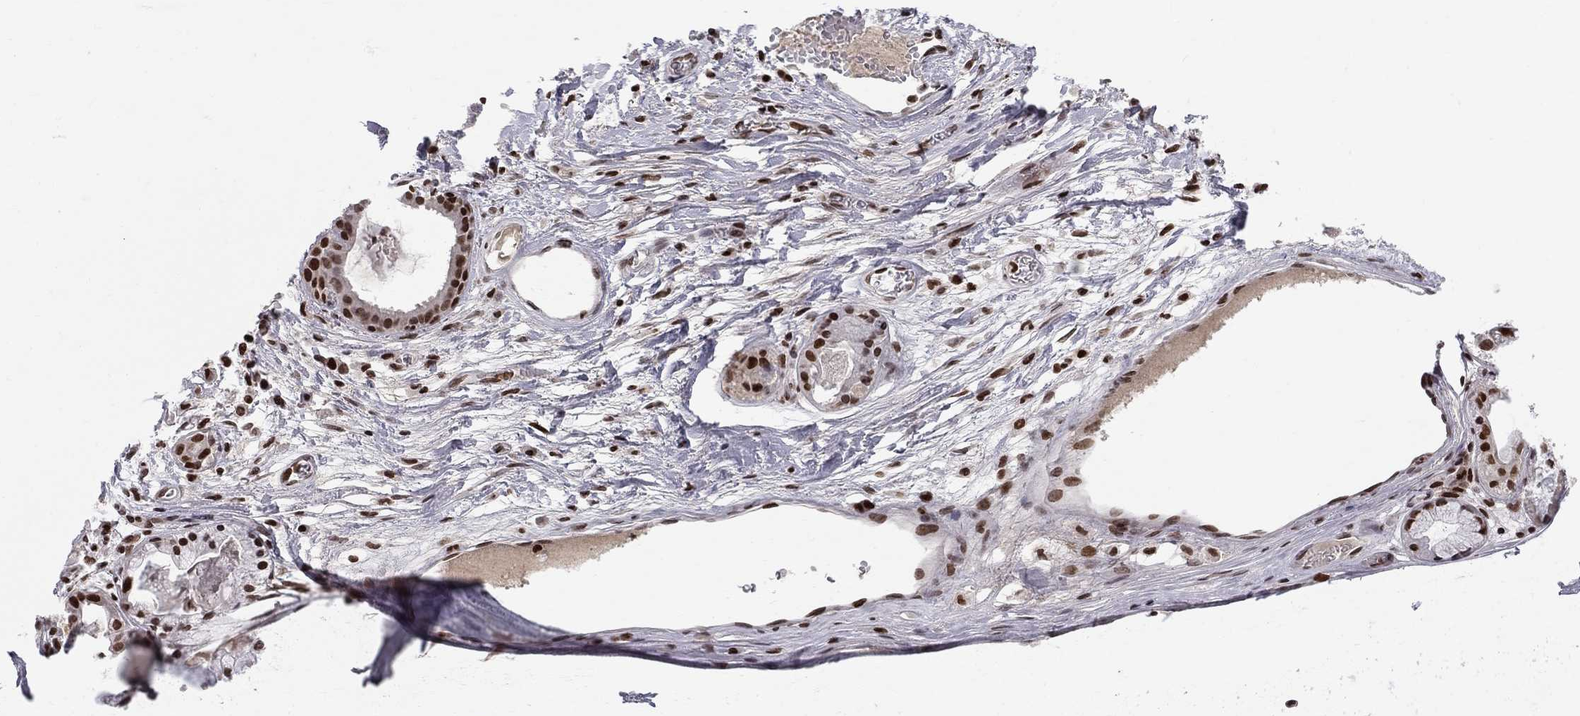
{"staining": {"intensity": "strong", "quantity": "25%-75%", "location": "nuclear"}, "tissue": "soft tissue", "cell_type": "Fibroblasts", "image_type": "normal", "snomed": [{"axis": "morphology", "description": "Normal tissue, NOS"}, {"axis": "topography", "description": "Cartilage tissue"}], "caption": "Protein expression by IHC demonstrates strong nuclear positivity in about 25%-75% of fibroblasts in benign soft tissue. The staining was performed using DAB (3,3'-diaminobenzidine), with brown indicating positive protein expression. Nuclei are stained blue with hematoxylin.", "gene": "RNASEH2C", "patient": {"sex": "male", "age": 81}}